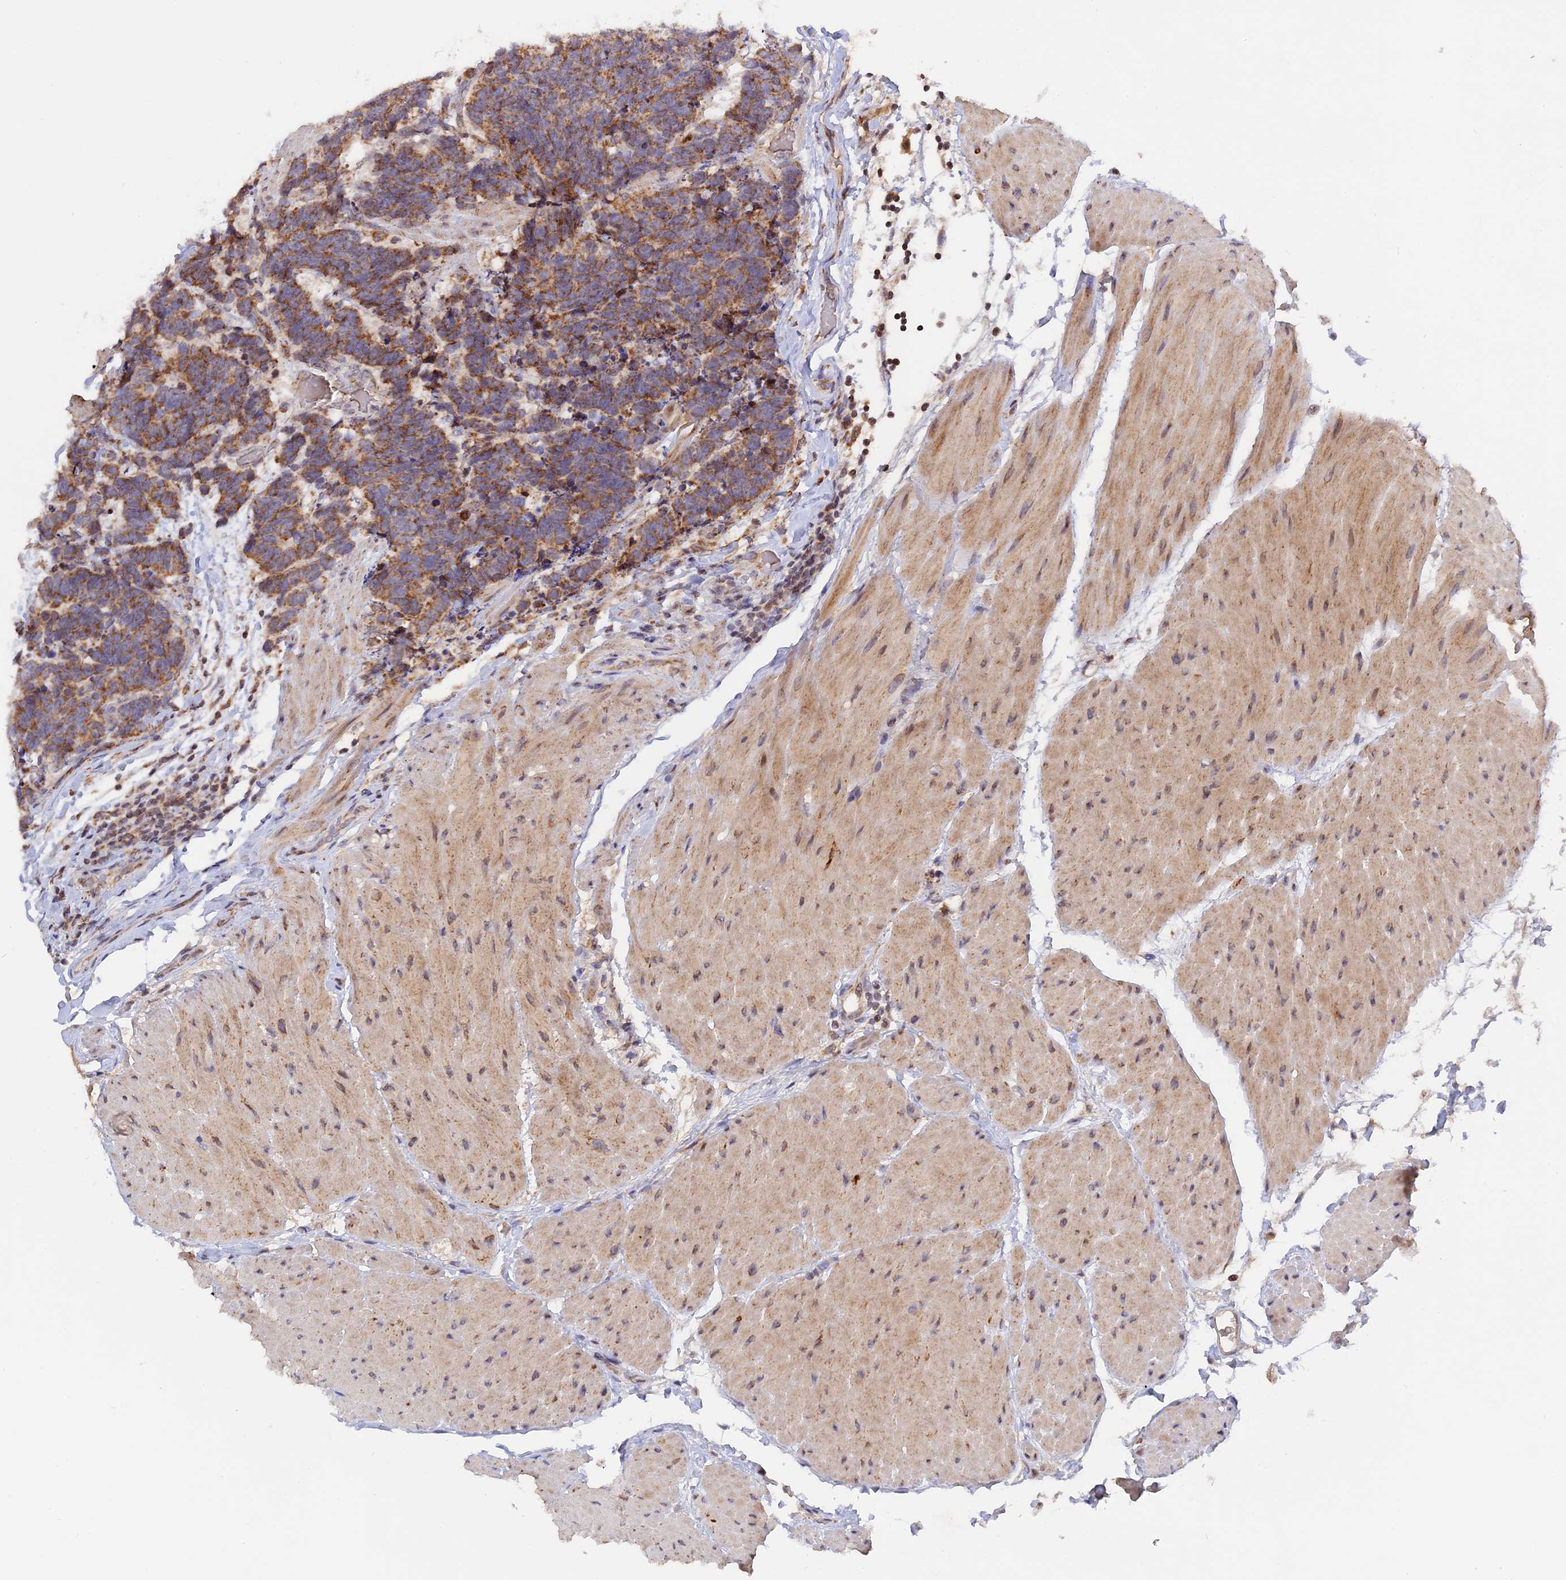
{"staining": {"intensity": "moderate", "quantity": ">75%", "location": "cytoplasmic/membranous"}, "tissue": "carcinoid", "cell_type": "Tumor cells", "image_type": "cancer", "snomed": [{"axis": "morphology", "description": "Carcinoma, NOS"}, {"axis": "morphology", "description": "Carcinoid, malignant, NOS"}, {"axis": "topography", "description": "Urinary bladder"}], "caption": "A brown stain highlights moderate cytoplasmic/membranous positivity of a protein in carcinoid tumor cells.", "gene": "MPV17L", "patient": {"sex": "male", "age": 57}}